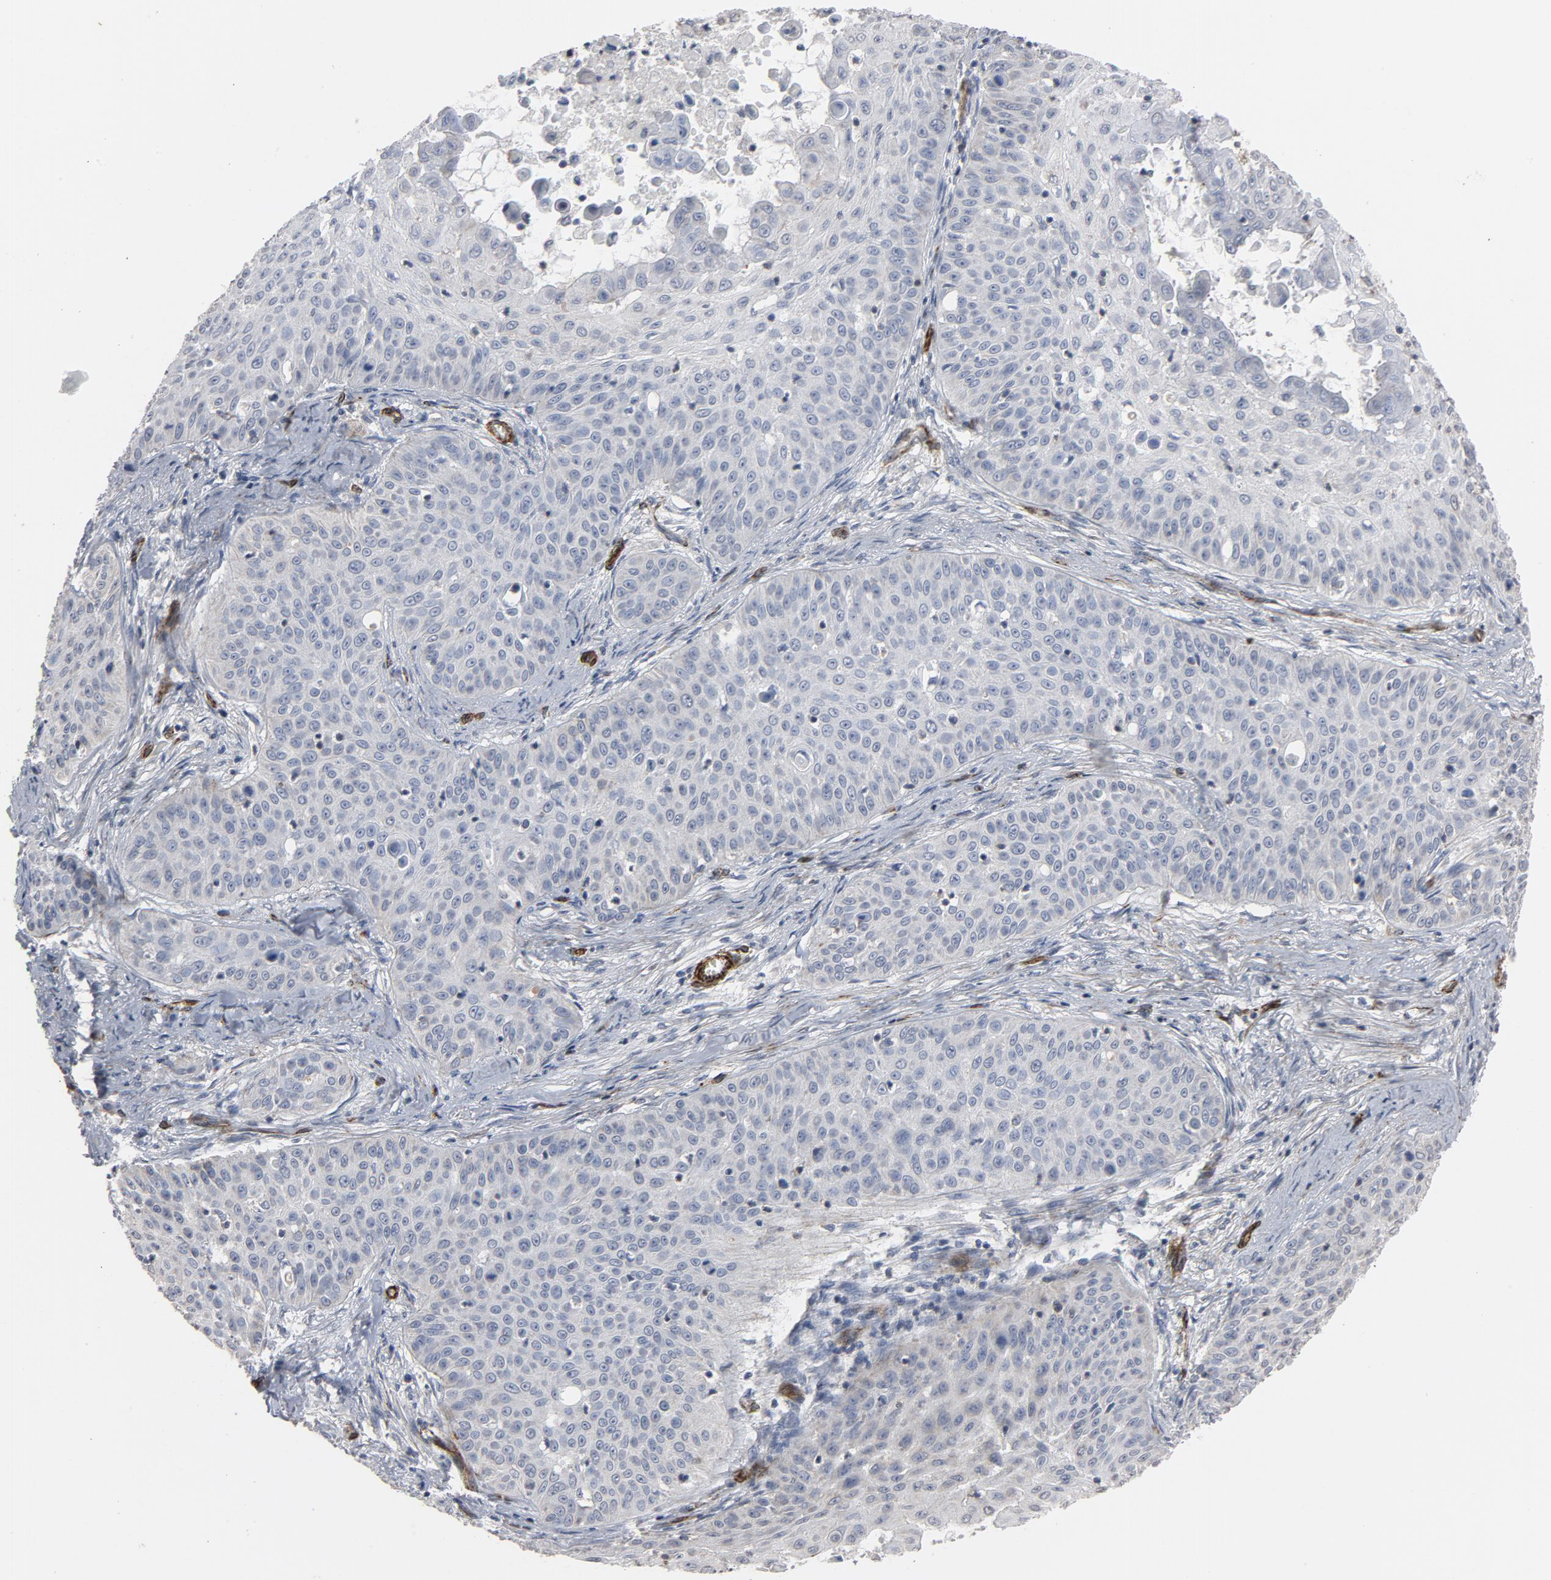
{"staining": {"intensity": "negative", "quantity": "none", "location": "none"}, "tissue": "skin cancer", "cell_type": "Tumor cells", "image_type": "cancer", "snomed": [{"axis": "morphology", "description": "Squamous cell carcinoma, NOS"}, {"axis": "topography", "description": "Skin"}], "caption": "IHC of skin cancer (squamous cell carcinoma) reveals no positivity in tumor cells.", "gene": "GNG2", "patient": {"sex": "male", "age": 82}}